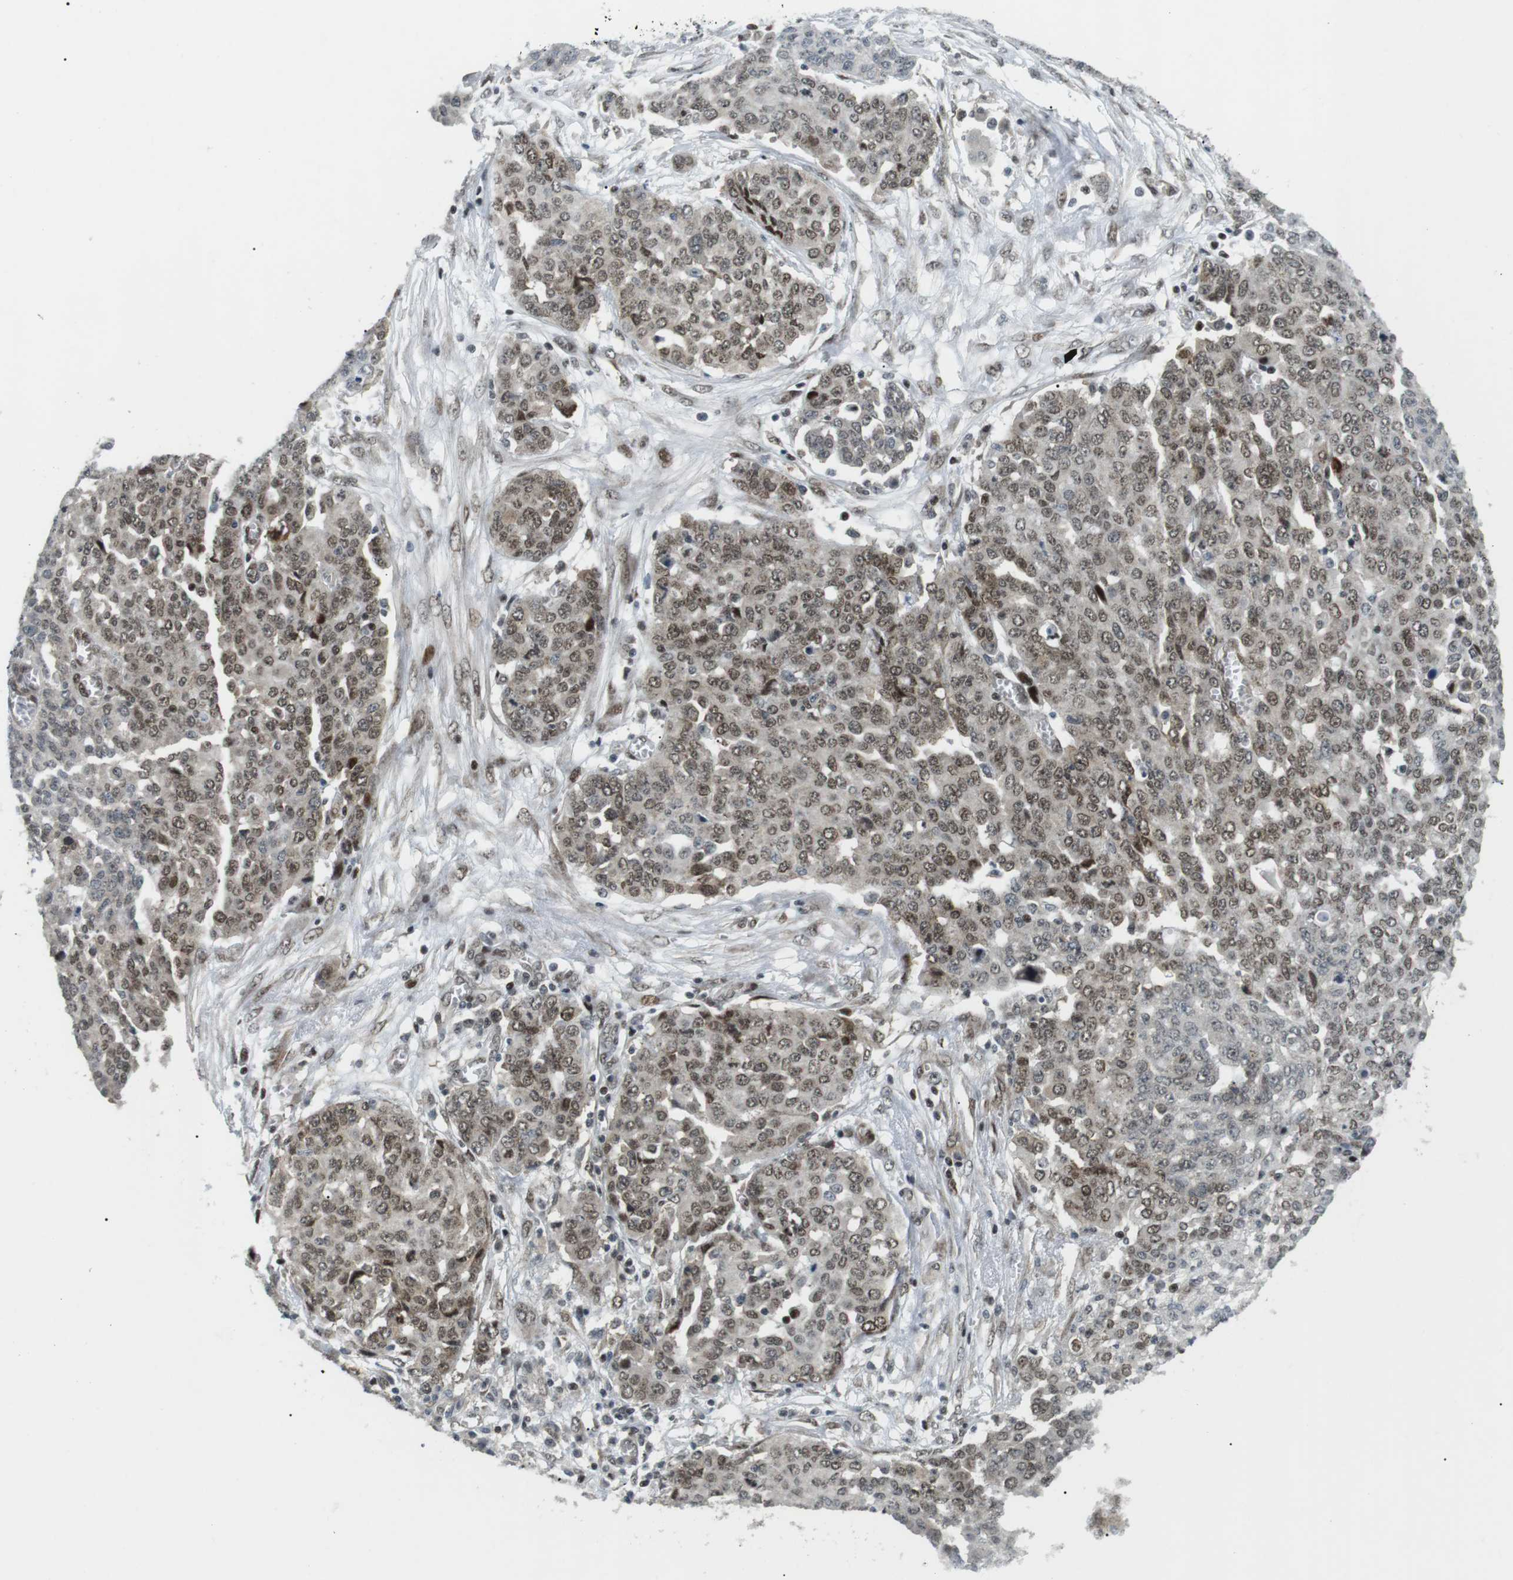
{"staining": {"intensity": "moderate", "quantity": "25%-75%", "location": "nuclear"}, "tissue": "ovarian cancer", "cell_type": "Tumor cells", "image_type": "cancer", "snomed": [{"axis": "morphology", "description": "Cystadenocarcinoma, serous, NOS"}, {"axis": "topography", "description": "Soft tissue"}, {"axis": "topography", "description": "Ovary"}], "caption": "IHC of human ovarian serous cystadenocarcinoma exhibits medium levels of moderate nuclear positivity in approximately 25%-75% of tumor cells.", "gene": "CDC27", "patient": {"sex": "female", "age": 57}}